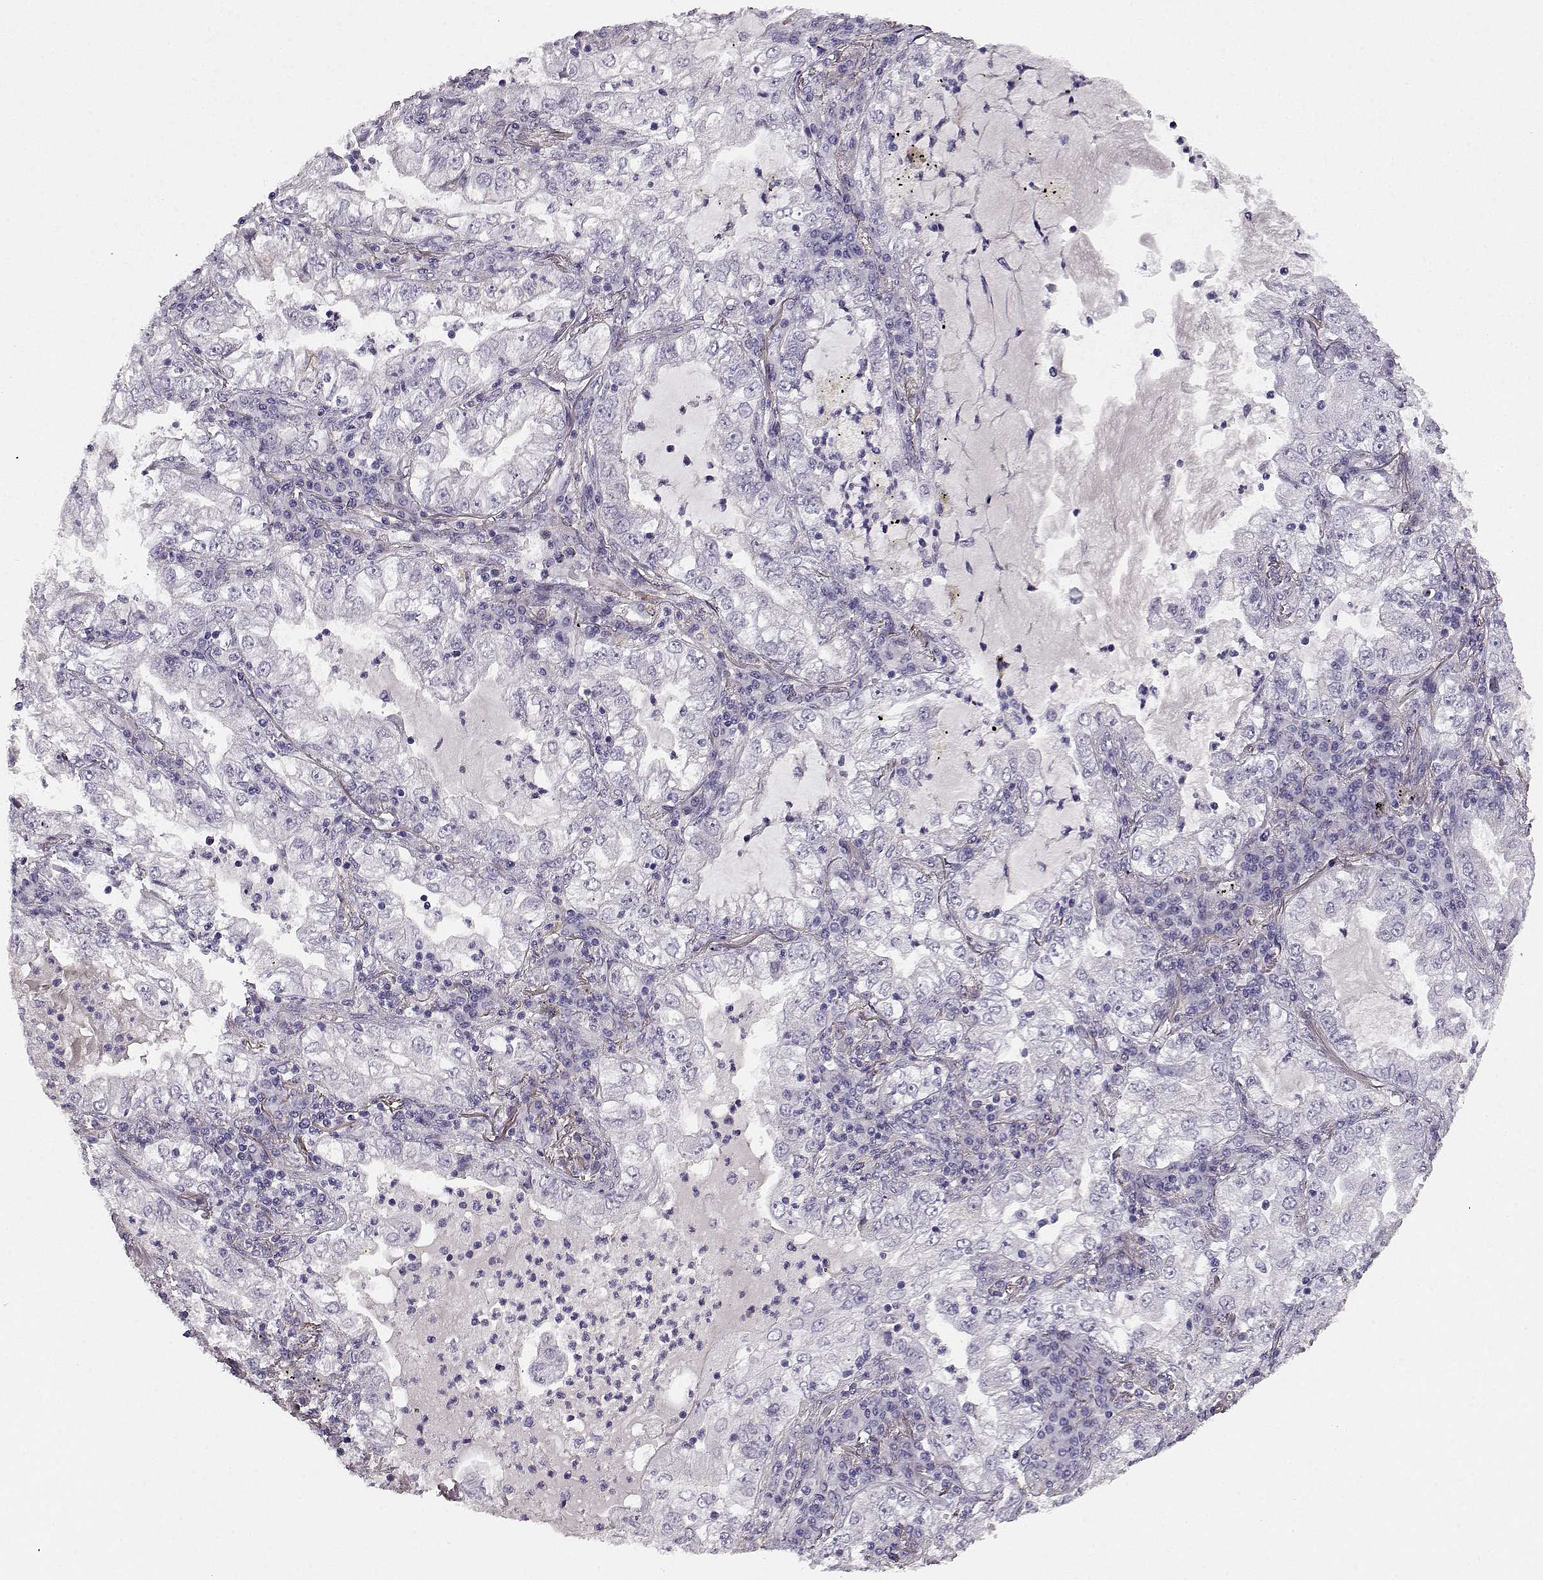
{"staining": {"intensity": "negative", "quantity": "none", "location": "none"}, "tissue": "lung cancer", "cell_type": "Tumor cells", "image_type": "cancer", "snomed": [{"axis": "morphology", "description": "Adenocarcinoma, NOS"}, {"axis": "topography", "description": "Lung"}], "caption": "A high-resolution micrograph shows immunohistochemistry (IHC) staining of lung cancer (adenocarcinoma), which demonstrates no significant expression in tumor cells.", "gene": "TRIM69", "patient": {"sex": "female", "age": 73}}